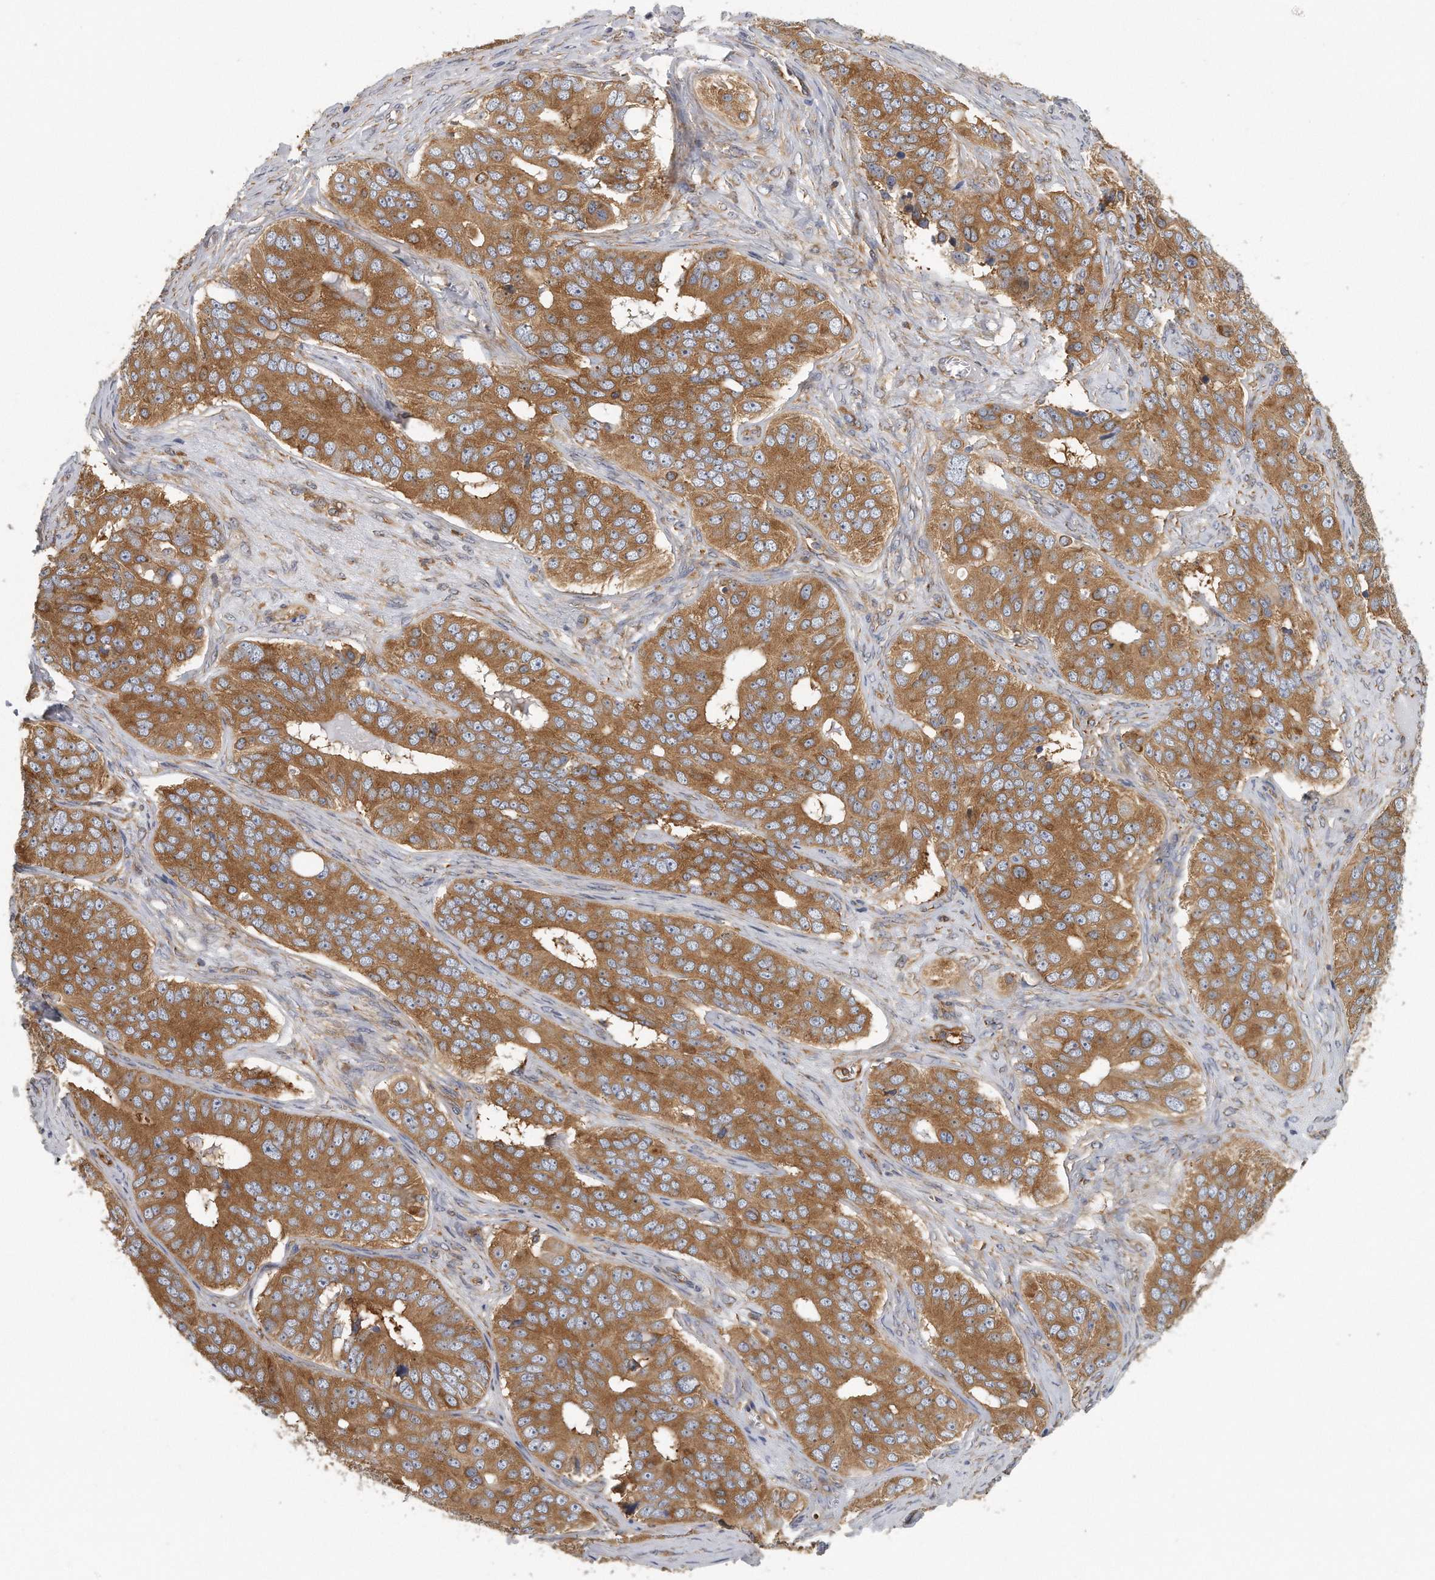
{"staining": {"intensity": "moderate", "quantity": ">75%", "location": "cytoplasmic/membranous"}, "tissue": "ovarian cancer", "cell_type": "Tumor cells", "image_type": "cancer", "snomed": [{"axis": "morphology", "description": "Carcinoma, endometroid"}, {"axis": "topography", "description": "Ovary"}], "caption": "A medium amount of moderate cytoplasmic/membranous positivity is appreciated in about >75% of tumor cells in ovarian cancer tissue. The staining was performed using DAB (3,3'-diaminobenzidine) to visualize the protein expression in brown, while the nuclei were stained in blue with hematoxylin (Magnification: 20x).", "gene": "EIF3I", "patient": {"sex": "female", "age": 51}}